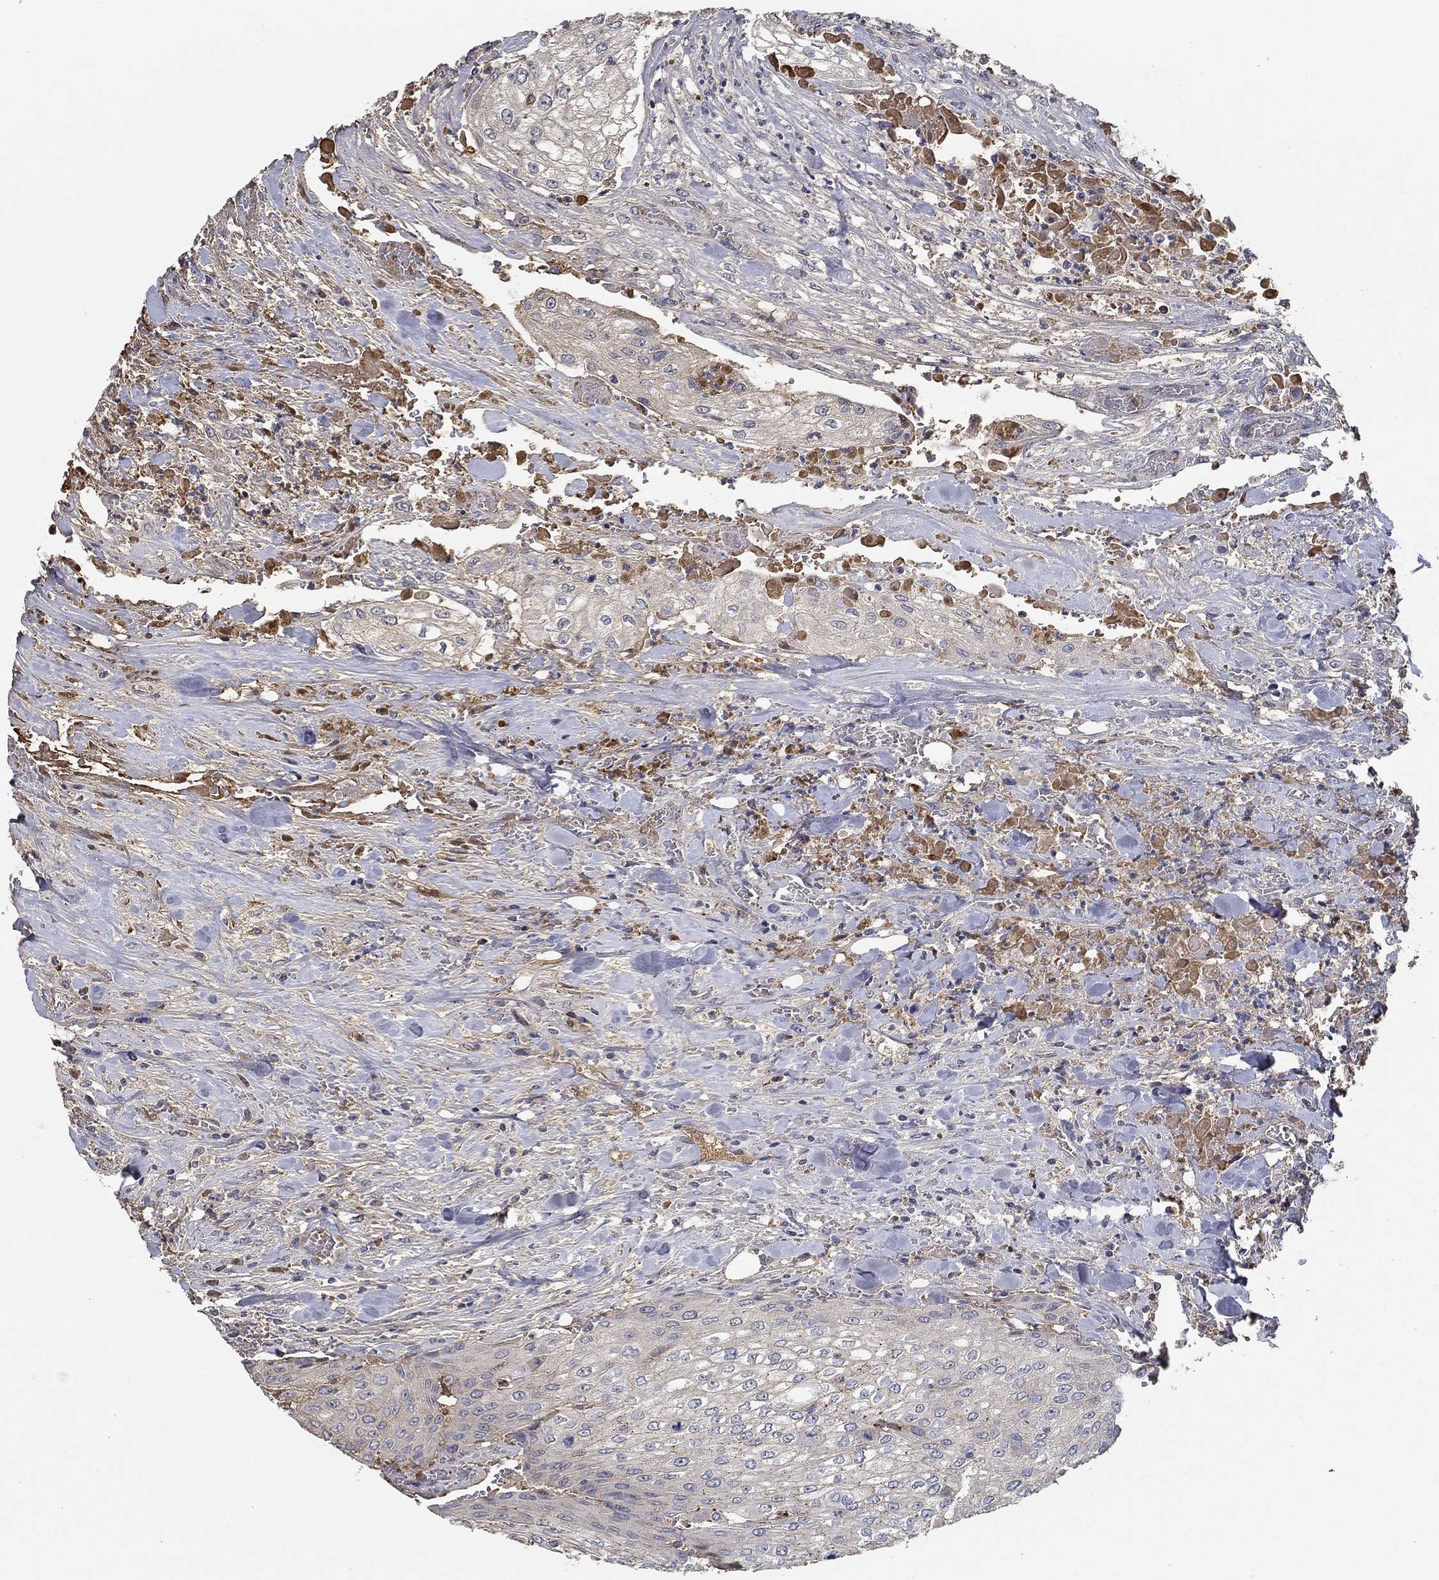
{"staining": {"intensity": "negative", "quantity": "none", "location": "none"}, "tissue": "urothelial cancer", "cell_type": "Tumor cells", "image_type": "cancer", "snomed": [{"axis": "morphology", "description": "Urothelial carcinoma, High grade"}, {"axis": "topography", "description": "Urinary bladder"}], "caption": "Tumor cells show no significant positivity in urothelial cancer.", "gene": "IL10", "patient": {"sex": "male", "age": 62}}